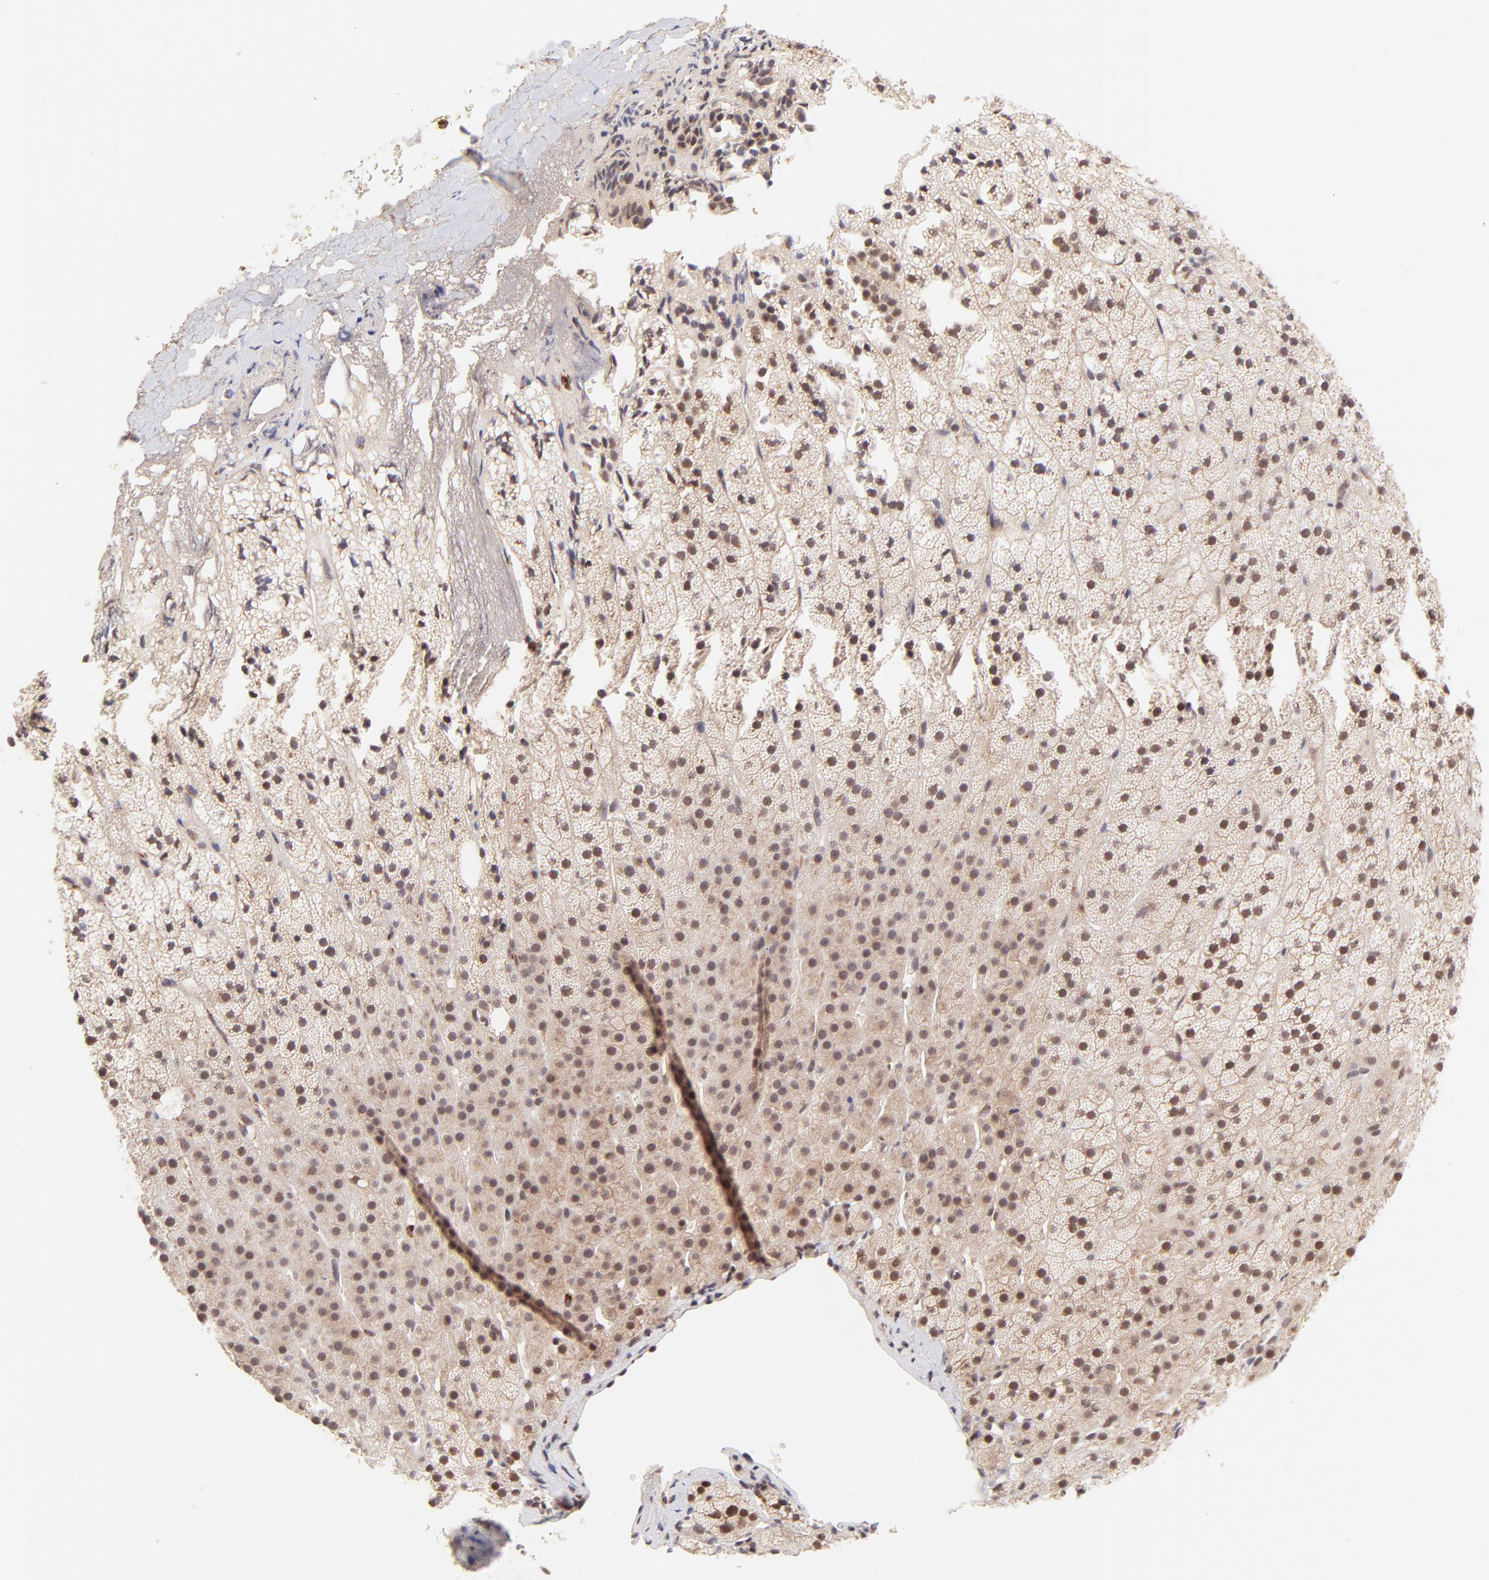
{"staining": {"intensity": "weak", "quantity": "25%-75%", "location": "nuclear"}, "tissue": "adrenal gland", "cell_type": "Glandular cells", "image_type": "normal", "snomed": [{"axis": "morphology", "description": "Normal tissue, NOS"}, {"axis": "topography", "description": "Adrenal gland"}], "caption": "This micrograph reveals unremarkable adrenal gland stained with immunohistochemistry (IHC) to label a protein in brown. The nuclear of glandular cells show weak positivity for the protein. Nuclei are counter-stained blue.", "gene": "MED12", "patient": {"sex": "male", "age": 35}}